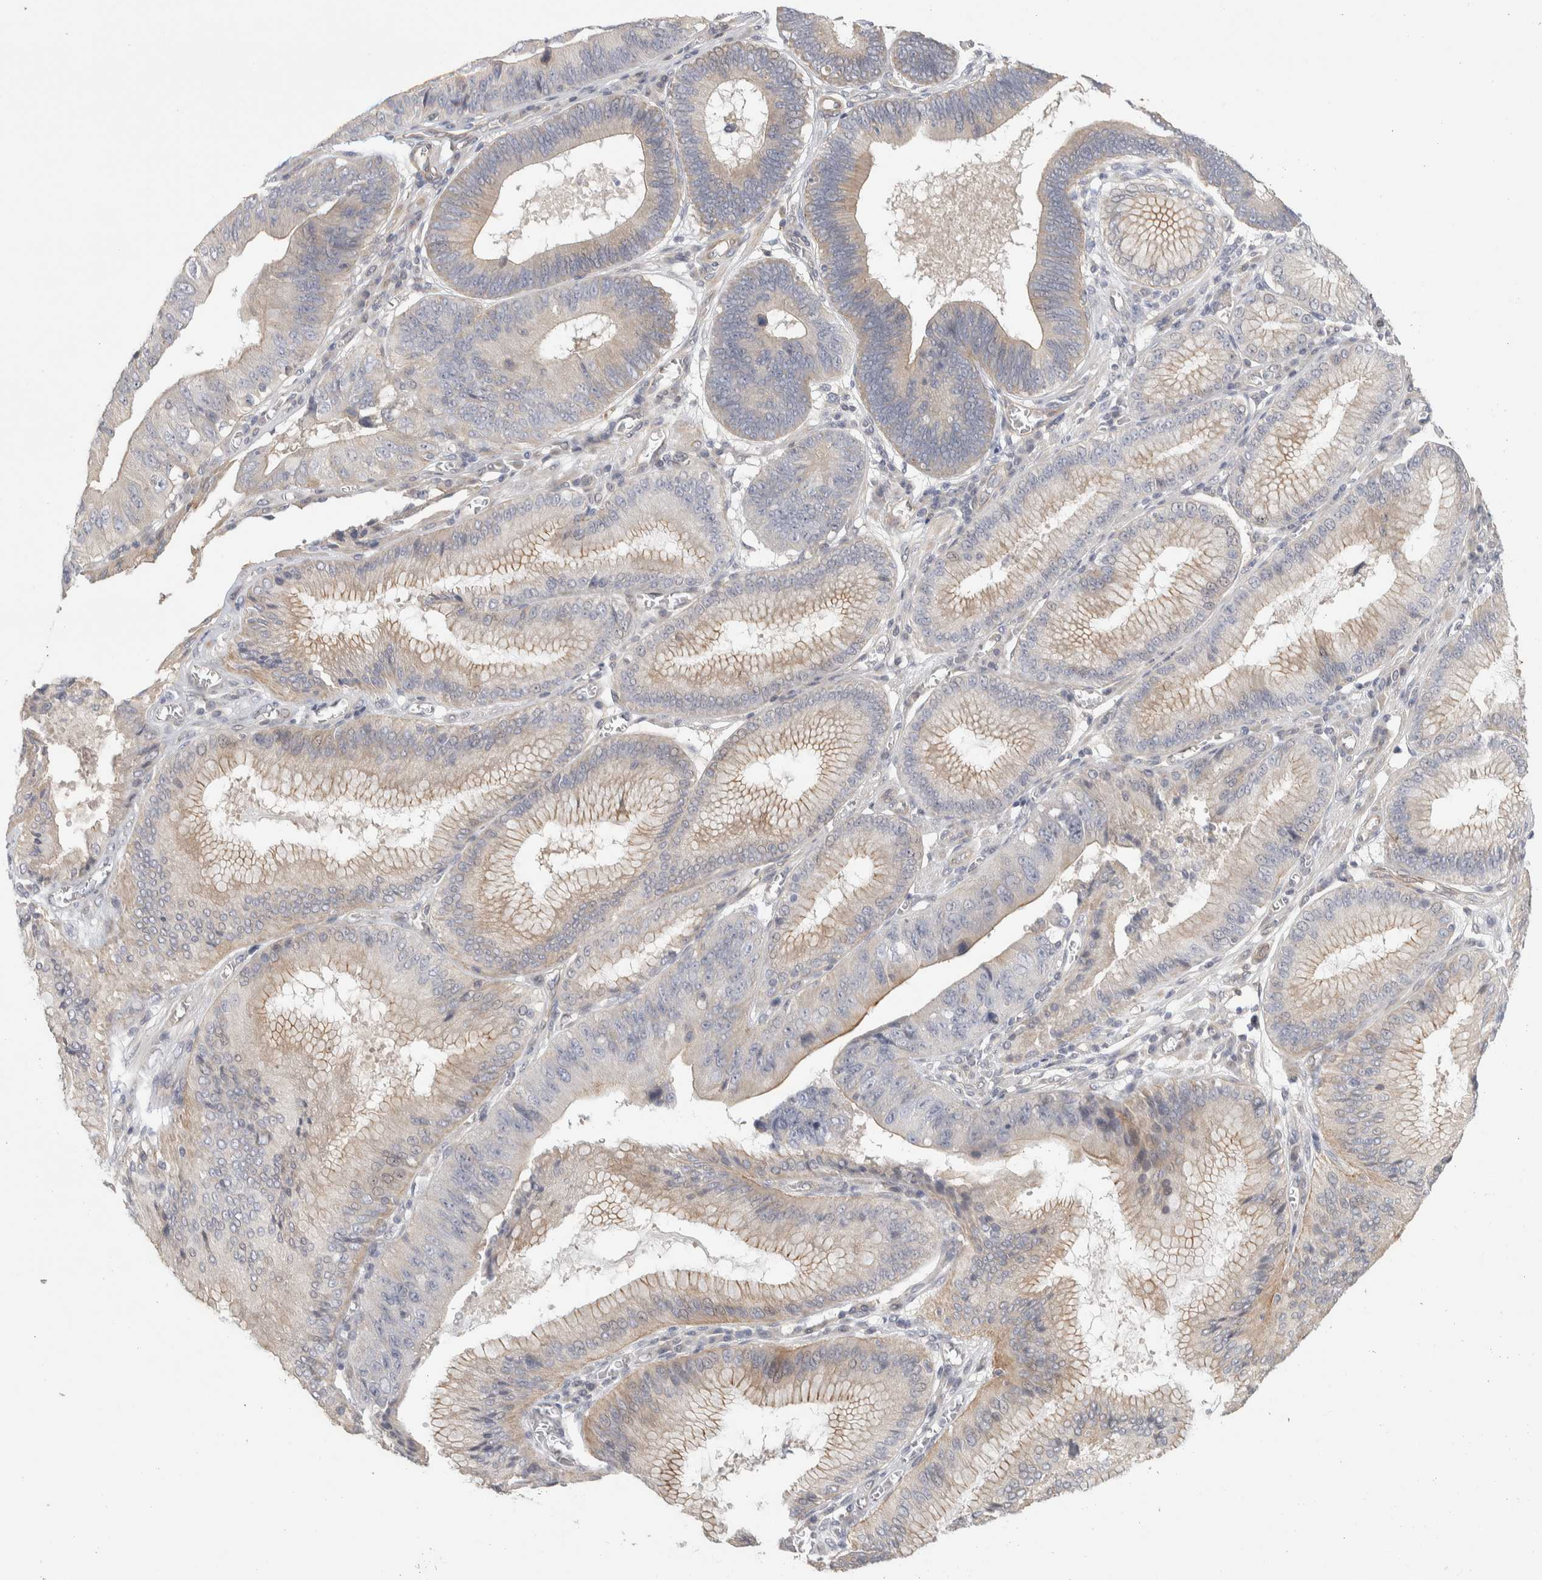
{"staining": {"intensity": "weak", "quantity": "<25%", "location": "cytoplasmic/membranous"}, "tissue": "stomach cancer", "cell_type": "Tumor cells", "image_type": "cancer", "snomed": [{"axis": "morphology", "description": "Adenocarcinoma, NOS"}, {"axis": "topography", "description": "Stomach"}], "caption": "DAB immunohistochemical staining of human stomach cancer (adenocarcinoma) demonstrates no significant expression in tumor cells.", "gene": "DCXR", "patient": {"sex": "male", "age": 59}}